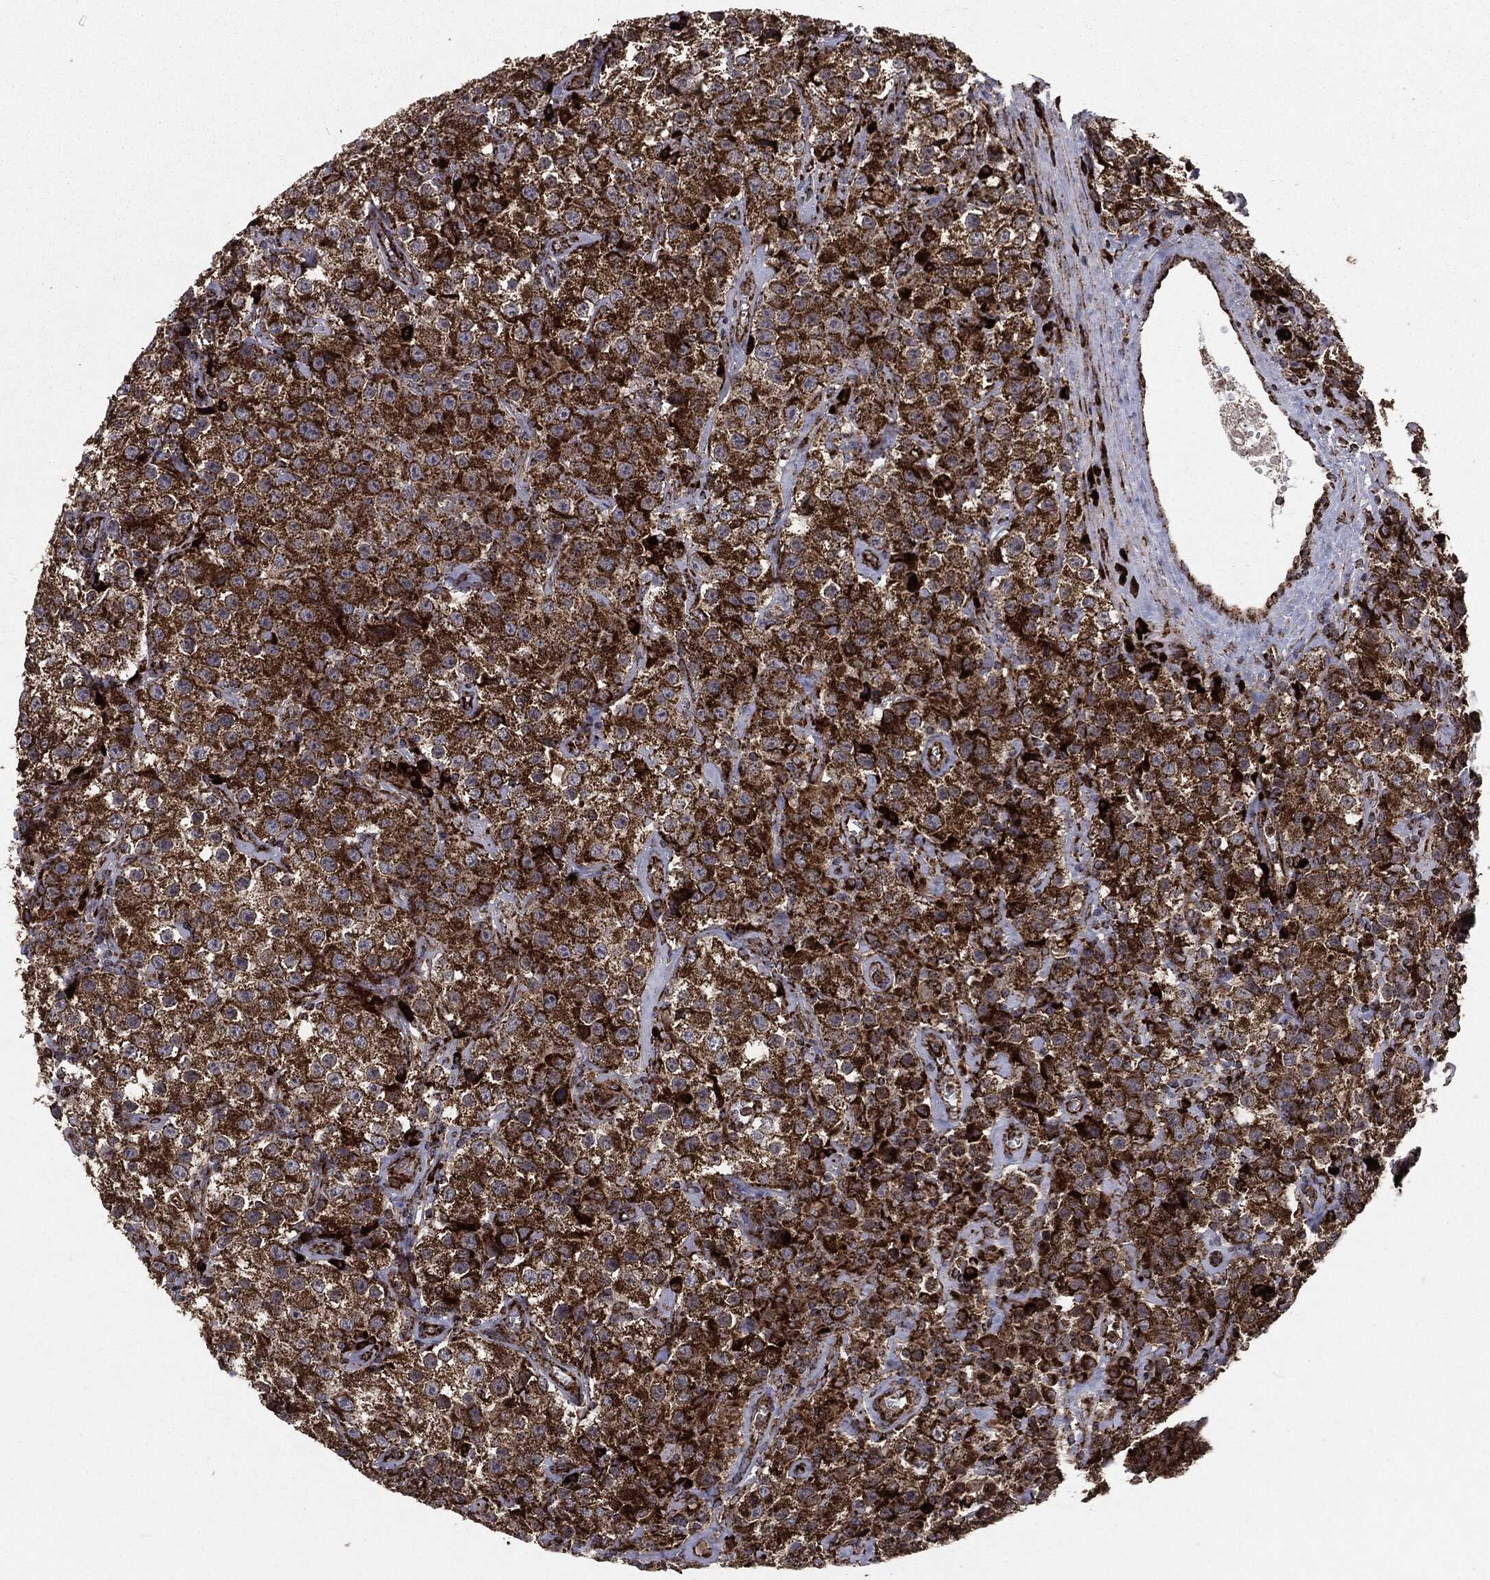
{"staining": {"intensity": "strong", "quantity": ">75%", "location": "cytoplasmic/membranous"}, "tissue": "testis cancer", "cell_type": "Tumor cells", "image_type": "cancer", "snomed": [{"axis": "morphology", "description": "Seminoma, NOS"}, {"axis": "topography", "description": "Testis"}], "caption": "A micrograph showing strong cytoplasmic/membranous positivity in approximately >75% of tumor cells in seminoma (testis), as visualized by brown immunohistochemical staining.", "gene": "MAP2K1", "patient": {"sex": "male", "age": 52}}